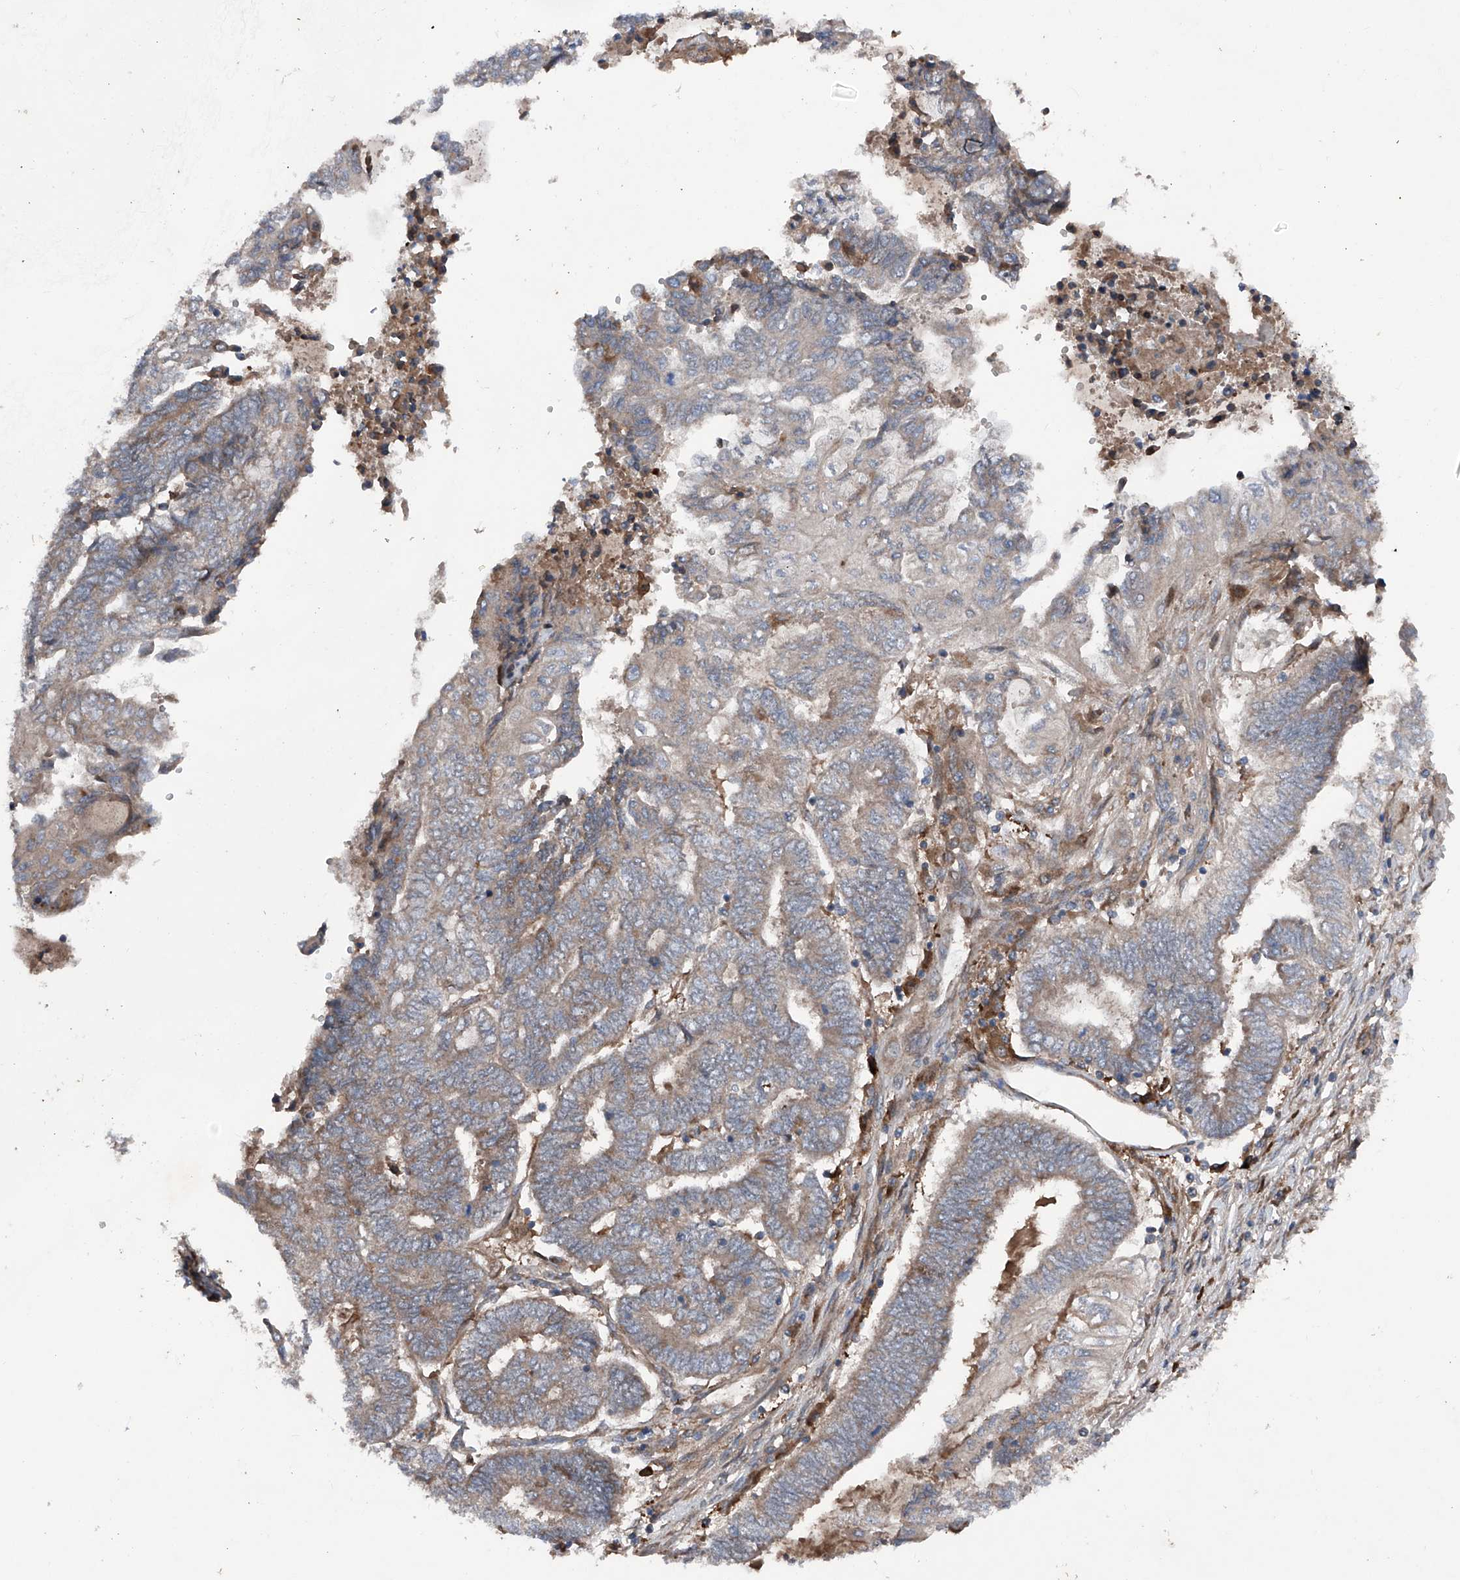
{"staining": {"intensity": "moderate", "quantity": ">75%", "location": "cytoplasmic/membranous"}, "tissue": "endometrial cancer", "cell_type": "Tumor cells", "image_type": "cancer", "snomed": [{"axis": "morphology", "description": "Adenocarcinoma, NOS"}, {"axis": "topography", "description": "Uterus"}, {"axis": "topography", "description": "Endometrium"}], "caption": "Endometrial adenocarcinoma stained for a protein reveals moderate cytoplasmic/membranous positivity in tumor cells. (DAB = brown stain, brightfield microscopy at high magnification).", "gene": "DAD1", "patient": {"sex": "female", "age": 70}}